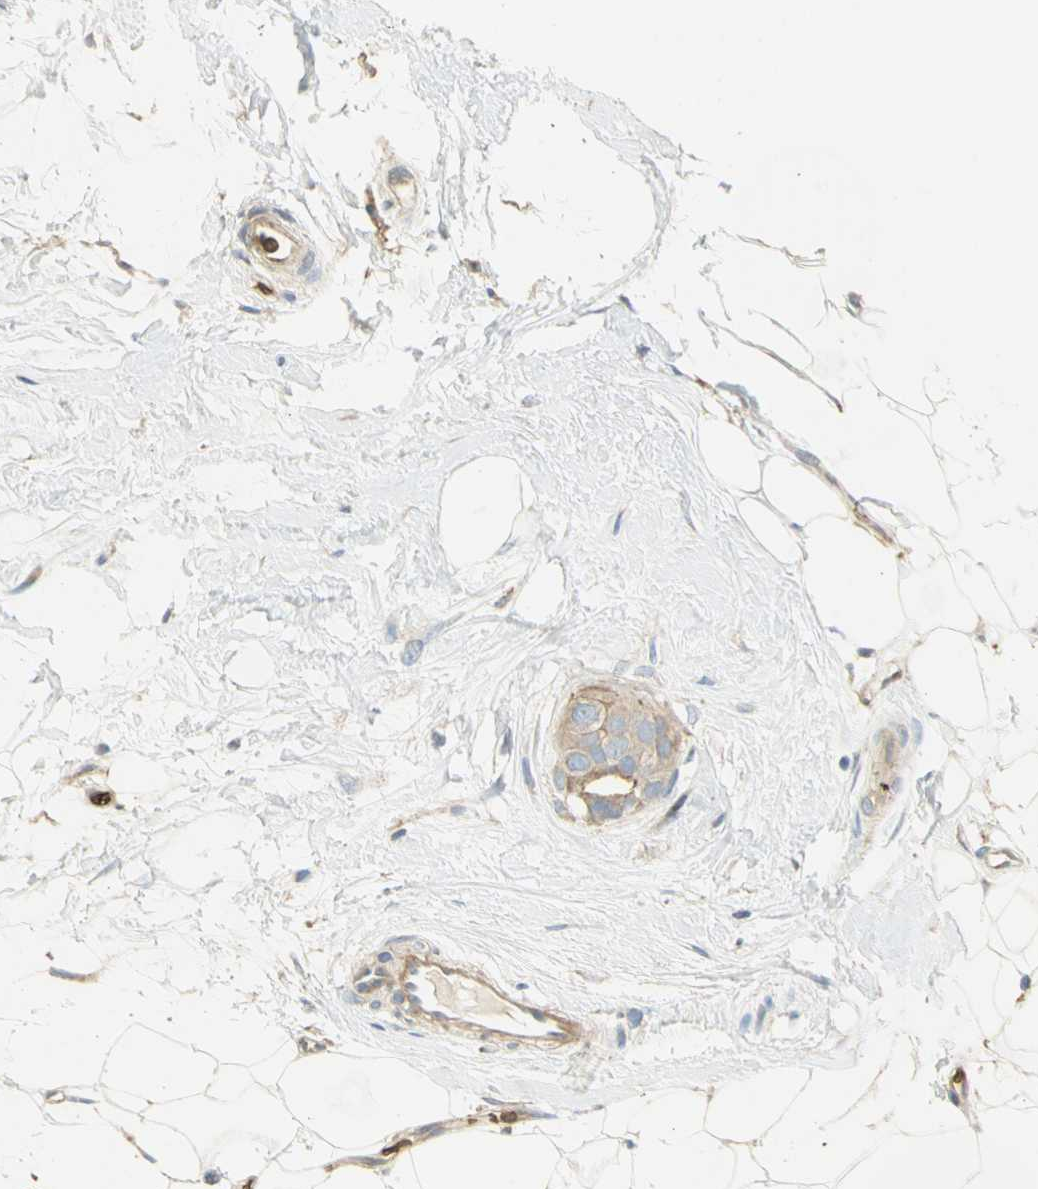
{"staining": {"intensity": "moderate", "quantity": ">75%", "location": "cytoplasmic/membranous"}, "tissue": "breast cancer", "cell_type": "Tumor cells", "image_type": "cancer", "snomed": [{"axis": "morphology", "description": "Duct carcinoma"}, {"axis": "topography", "description": "Breast"}], "caption": "Infiltrating ductal carcinoma (breast) tissue exhibits moderate cytoplasmic/membranous expression in about >75% of tumor cells, visualized by immunohistochemistry.", "gene": "ANK1", "patient": {"sex": "female", "age": 40}}